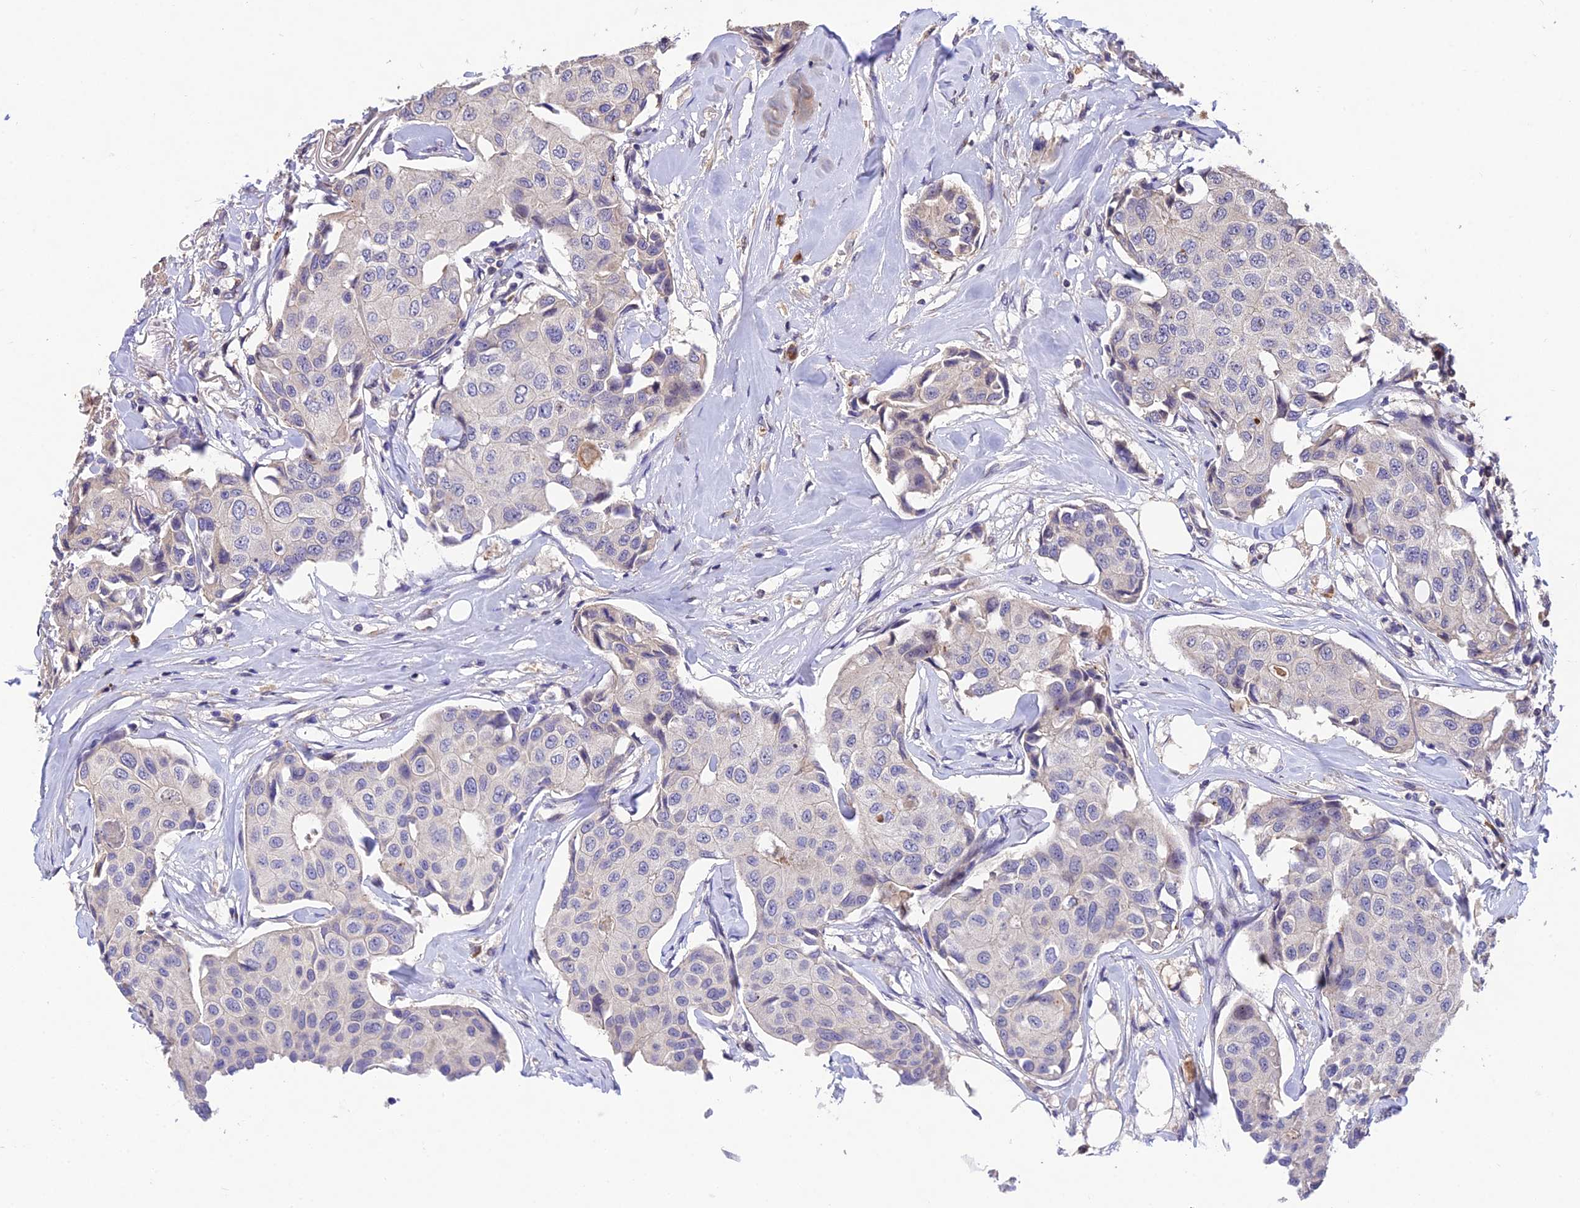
{"staining": {"intensity": "negative", "quantity": "none", "location": "none"}, "tissue": "breast cancer", "cell_type": "Tumor cells", "image_type": "cancer", "snomed": [{"axis": "morphology", "description": "Duct carcinoma"}, {"axis": "topography", "description": "Breast"}], "caption": "This micrograph is of breast cancer stained with immunohistochemistry (IHC) to label a protein in brown with the nuclei are counter-stained blue. There is no positivity in tumor cells.", "gene": "DENND5B", "patient": {"sex": "female", "age": 80}}